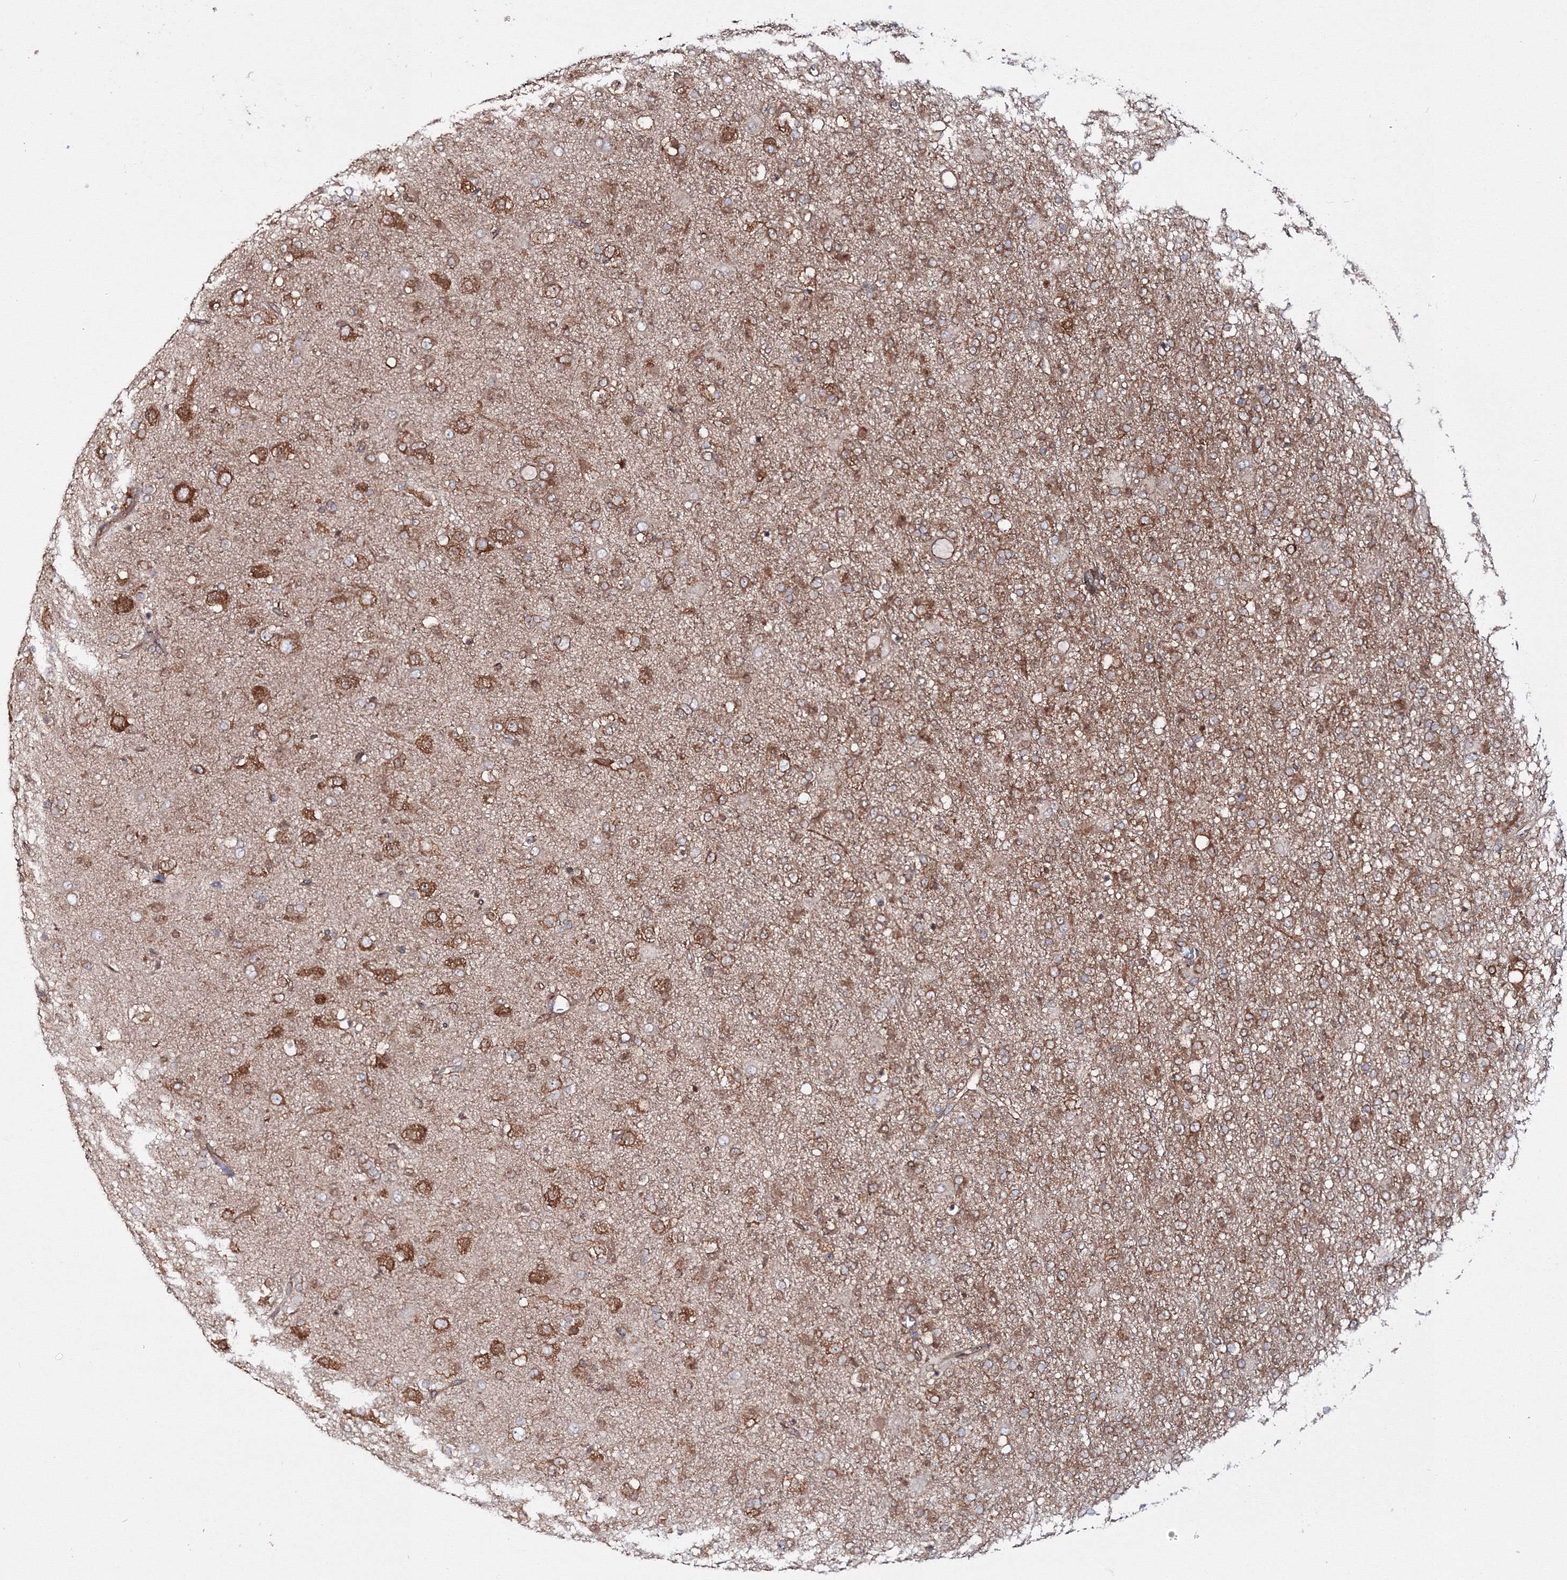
{"staining": {"intensity": "moderate", "quantity": ">75%", "location": "cytoplasmic/membranous"}, "tissue": "glioma", "cell_type": "Tumor cells", "image_type": "cancer", "snomed": [{"axis": "morphology", "description": "Glioma, malignant, Low grade"}, {"axis": "topography", "description": "Brain"}], "caption": "Tumor cells demonstrate medium levels of moderate cytoplasmic/membranous expression in about >75% of cells in malignant low-grade glioma.", "gene": "HARS1", "patient": {"sex": "male", "age": 65}}